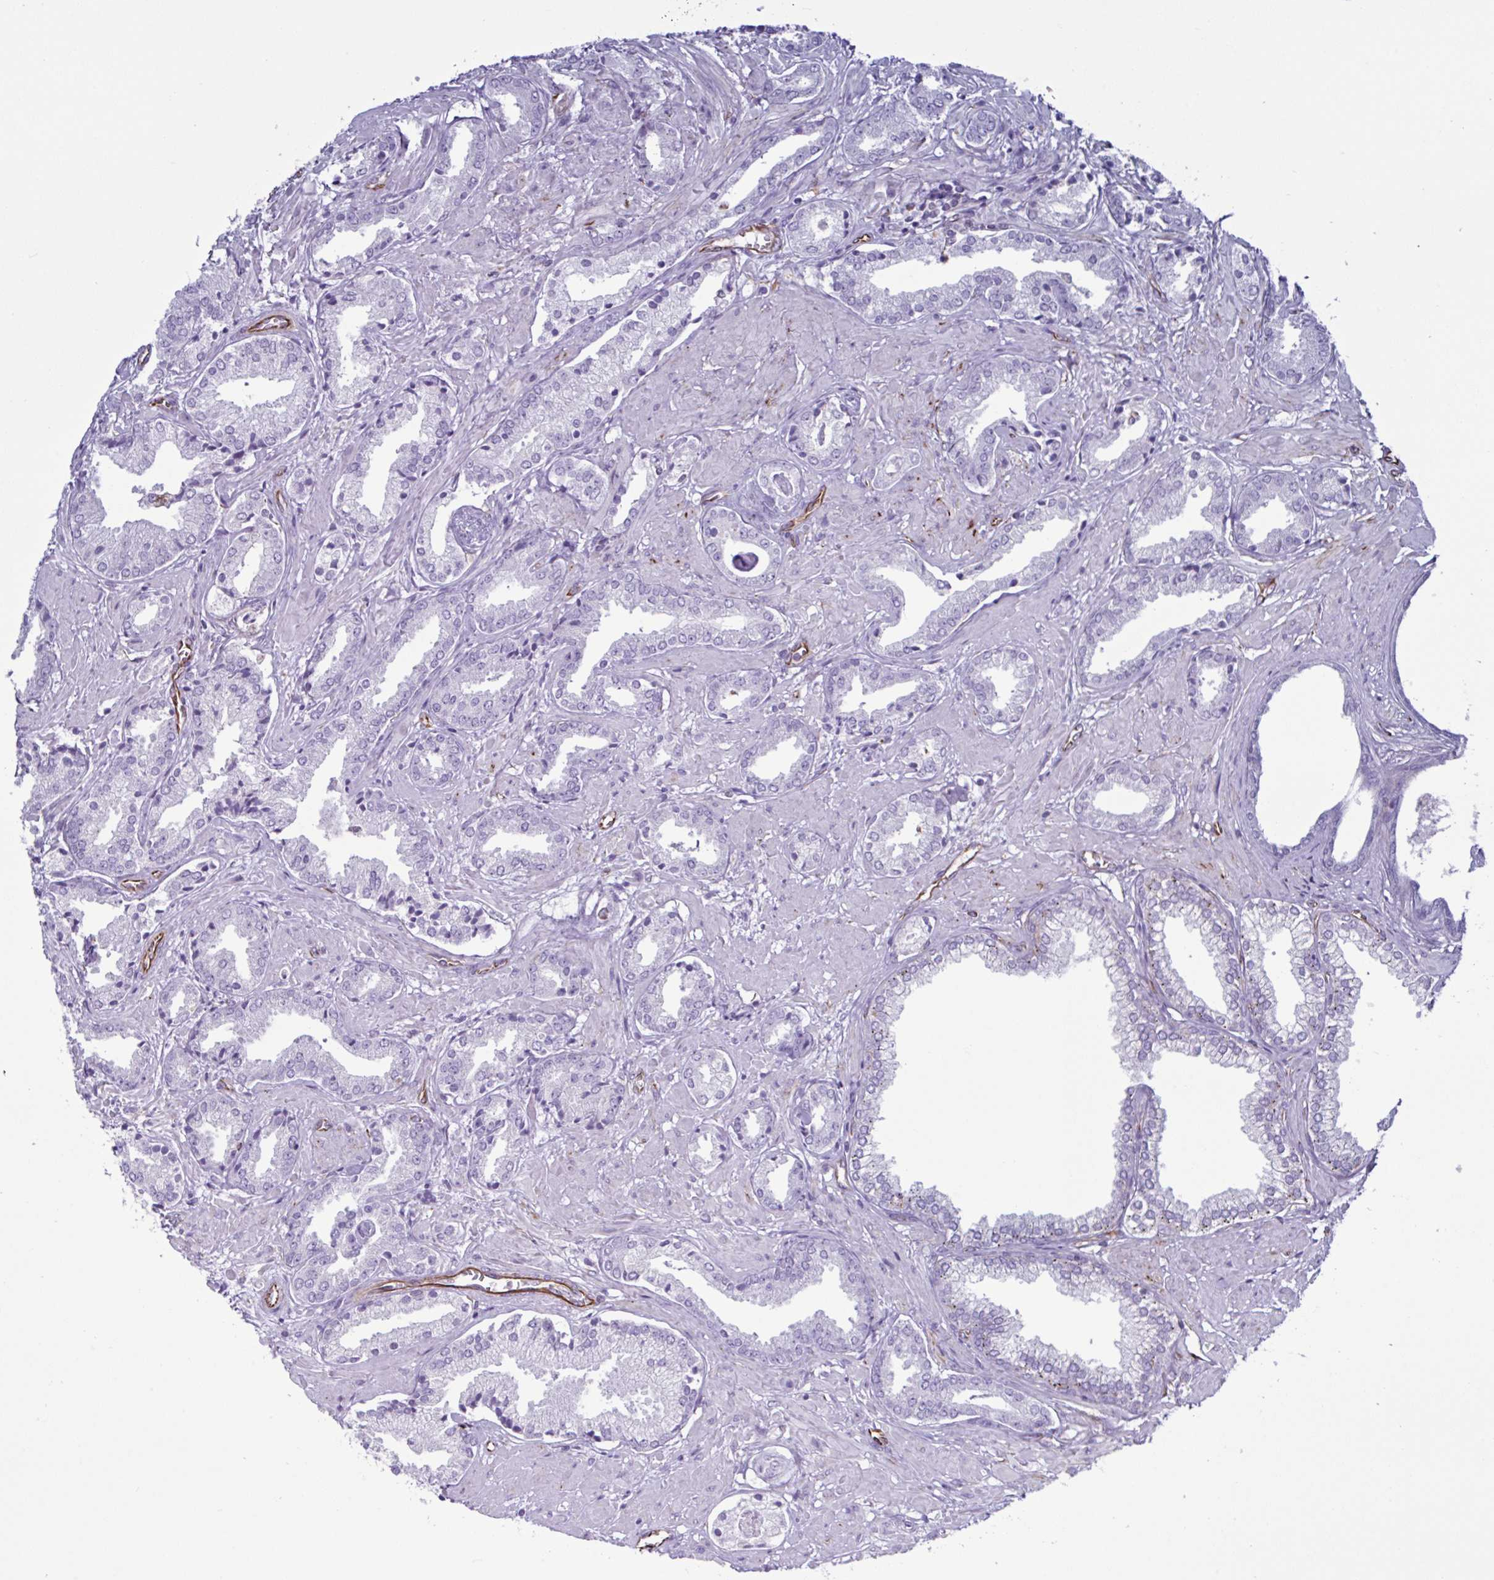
{"staining": {"intensity": "negative", "quantity": "none", "location": "none"}, "tissue": "prostate cancer", "cell_type": "Tumor cells", "image_type": "cancer", "snomed": [{"axis": "morphology", "description": "Adenocarcinoma, High grade"}, {"axis": "topography", "description": "Prostate"}], "caption": "Image shows no significant protein expression in tumor cells of prostate cancer.", "gene": "TMEM86B", "patient": {"sex": "male", "age": 56}}